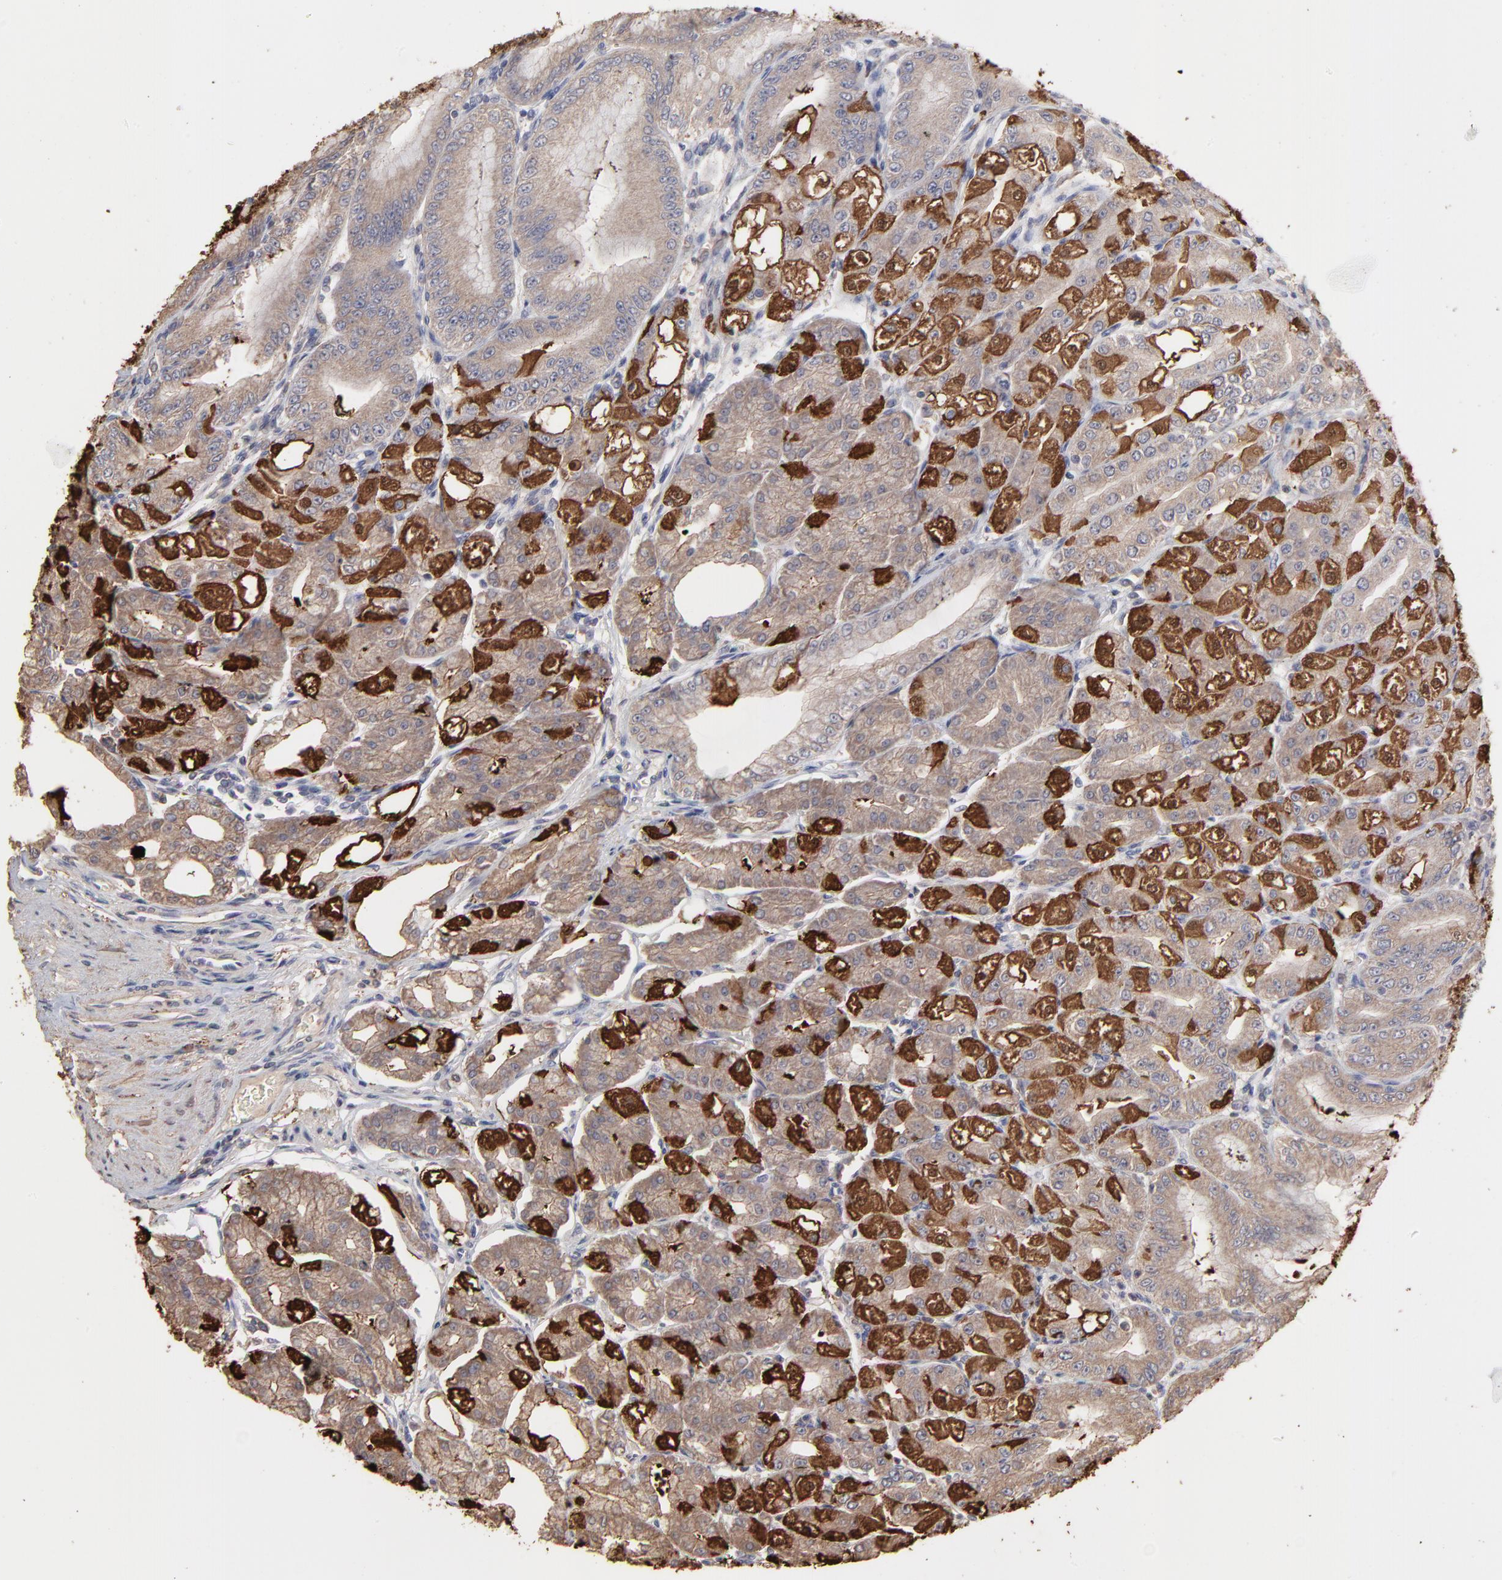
{"staining": {"intensity": "strong", "quantity": ">75%", "location": "cytoplasmic/membranous"}, "tissue": "stomach", "cell_type": "Glandular cells", "image_type": "normal", "snomed": [{"axis": "morphology", "description": "Normal tissue, NOS"}, {"axis": "topography", "description": "Stomach, lower"}], "caption": "High-magnification brightfield microscopy of normal stomach stained with DAB (3,3'-diaminobenzidine) (brown) and counterstained with hematoxylin (blue). glandular cells exhibit strong cytoplasmic/membranous staining is present in about>75% of cells. The protein is stained brown, and the nuclei are stained in blue (DAB (3,3'-diaminobenzidine) IHC with brightfield microscopy, high magnification).", "gene": "TANGO2", "patient": {"sex": "male", "age": 71}}